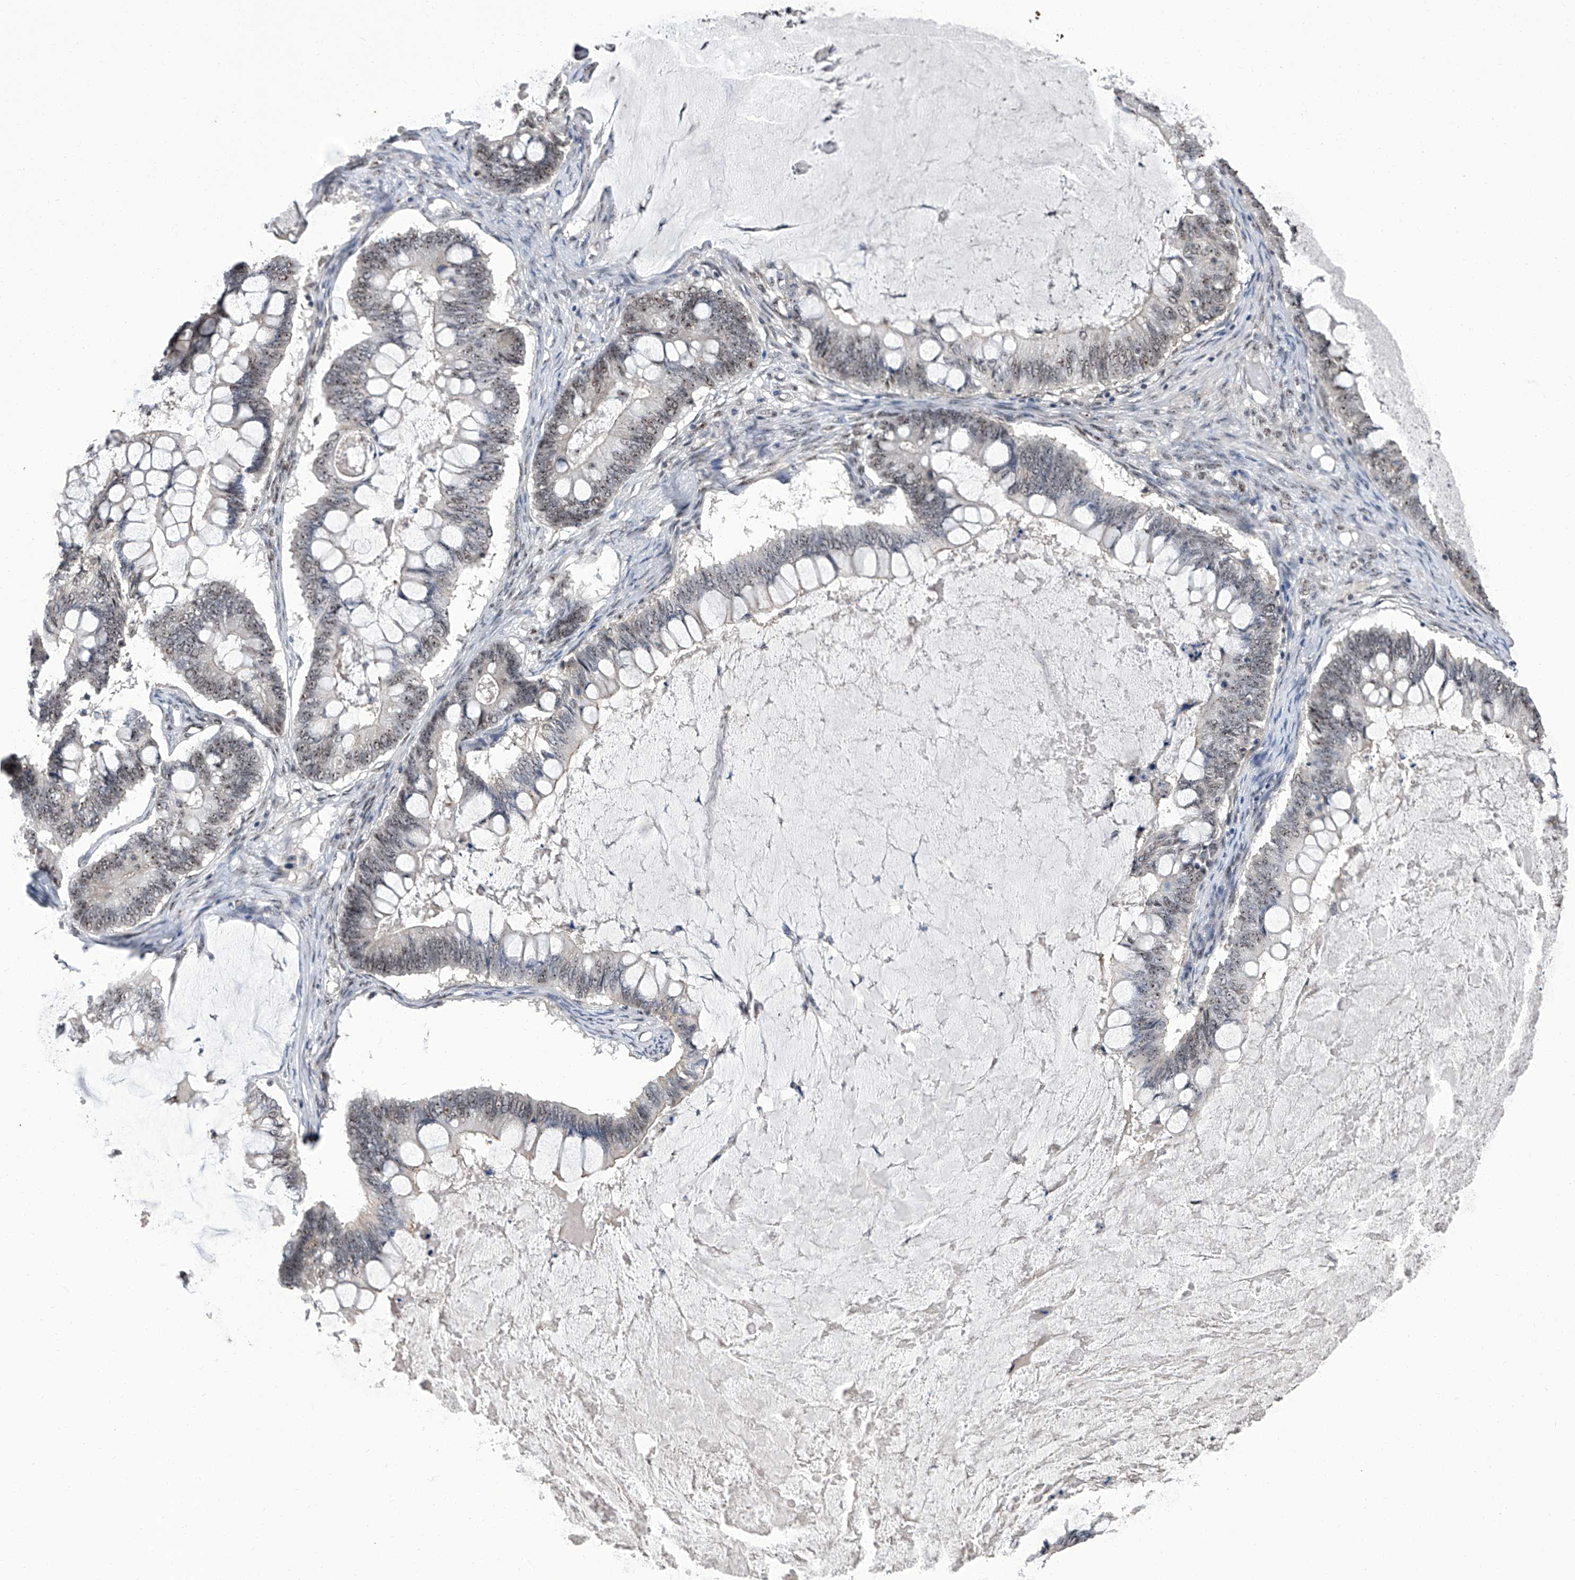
{"staining": {"intensity": "weak", "quantity": "<25%", "location": "nuclear"}, "tissue": "ovarian cancer", "cell_type": "Tumor cells", "image_type": "cancer", "snomed": [{"axis": "morphology", "description": "Cystadenocarcinoma, mucinous, NOS"}, {"axis": "topography", "description": "Ovary"}], "caption": "The immunohistochemistry (IHC) image has no significant positivity in tumor cells of mucinous cystadenocarcinoma (ovarian) tissue.", "gene": "CMTR1", "patient": {"sex": "female", "age": 61}}